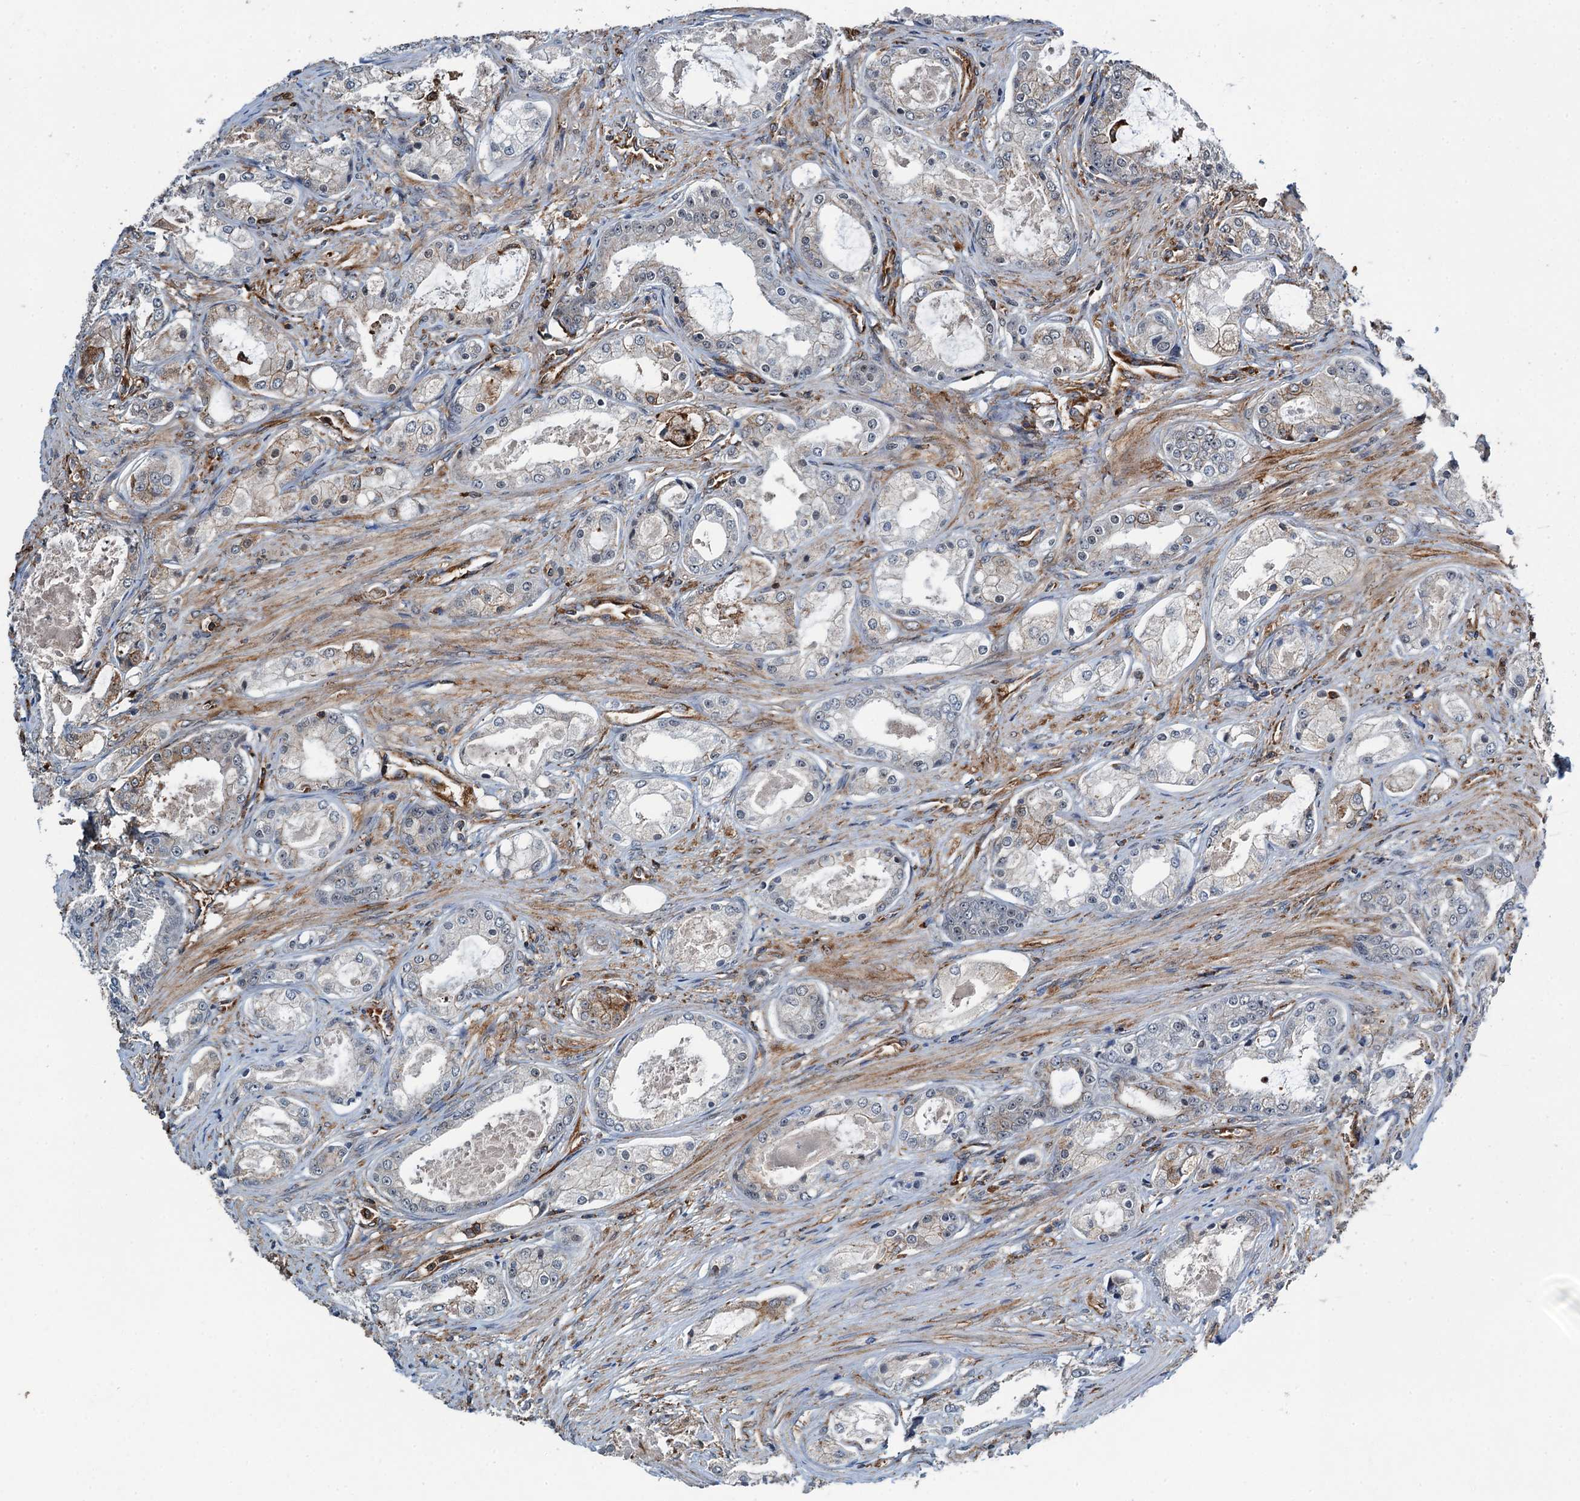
{"staining": {"intensity": "negative", "quantity": "none", "location": "none"}, "tissue": "prostate cancer", "cell_type": "Tumor cells", "image_type": "cancer", "snomed": [{"axis": "morphology", "description": "Adenocarcinoma, Low grade"}, {"axis": "topography", "description": "Prostate"}], "caption": "Tumor cells are negative for protein expression in human prostate cancer (adenocarcinoma (low-grade)). (DAB (3,3'-diaminobenzidine) IHC, high magnification).", "gene": "WHAMM", "patient": {"sex": "male", "age": 68}}